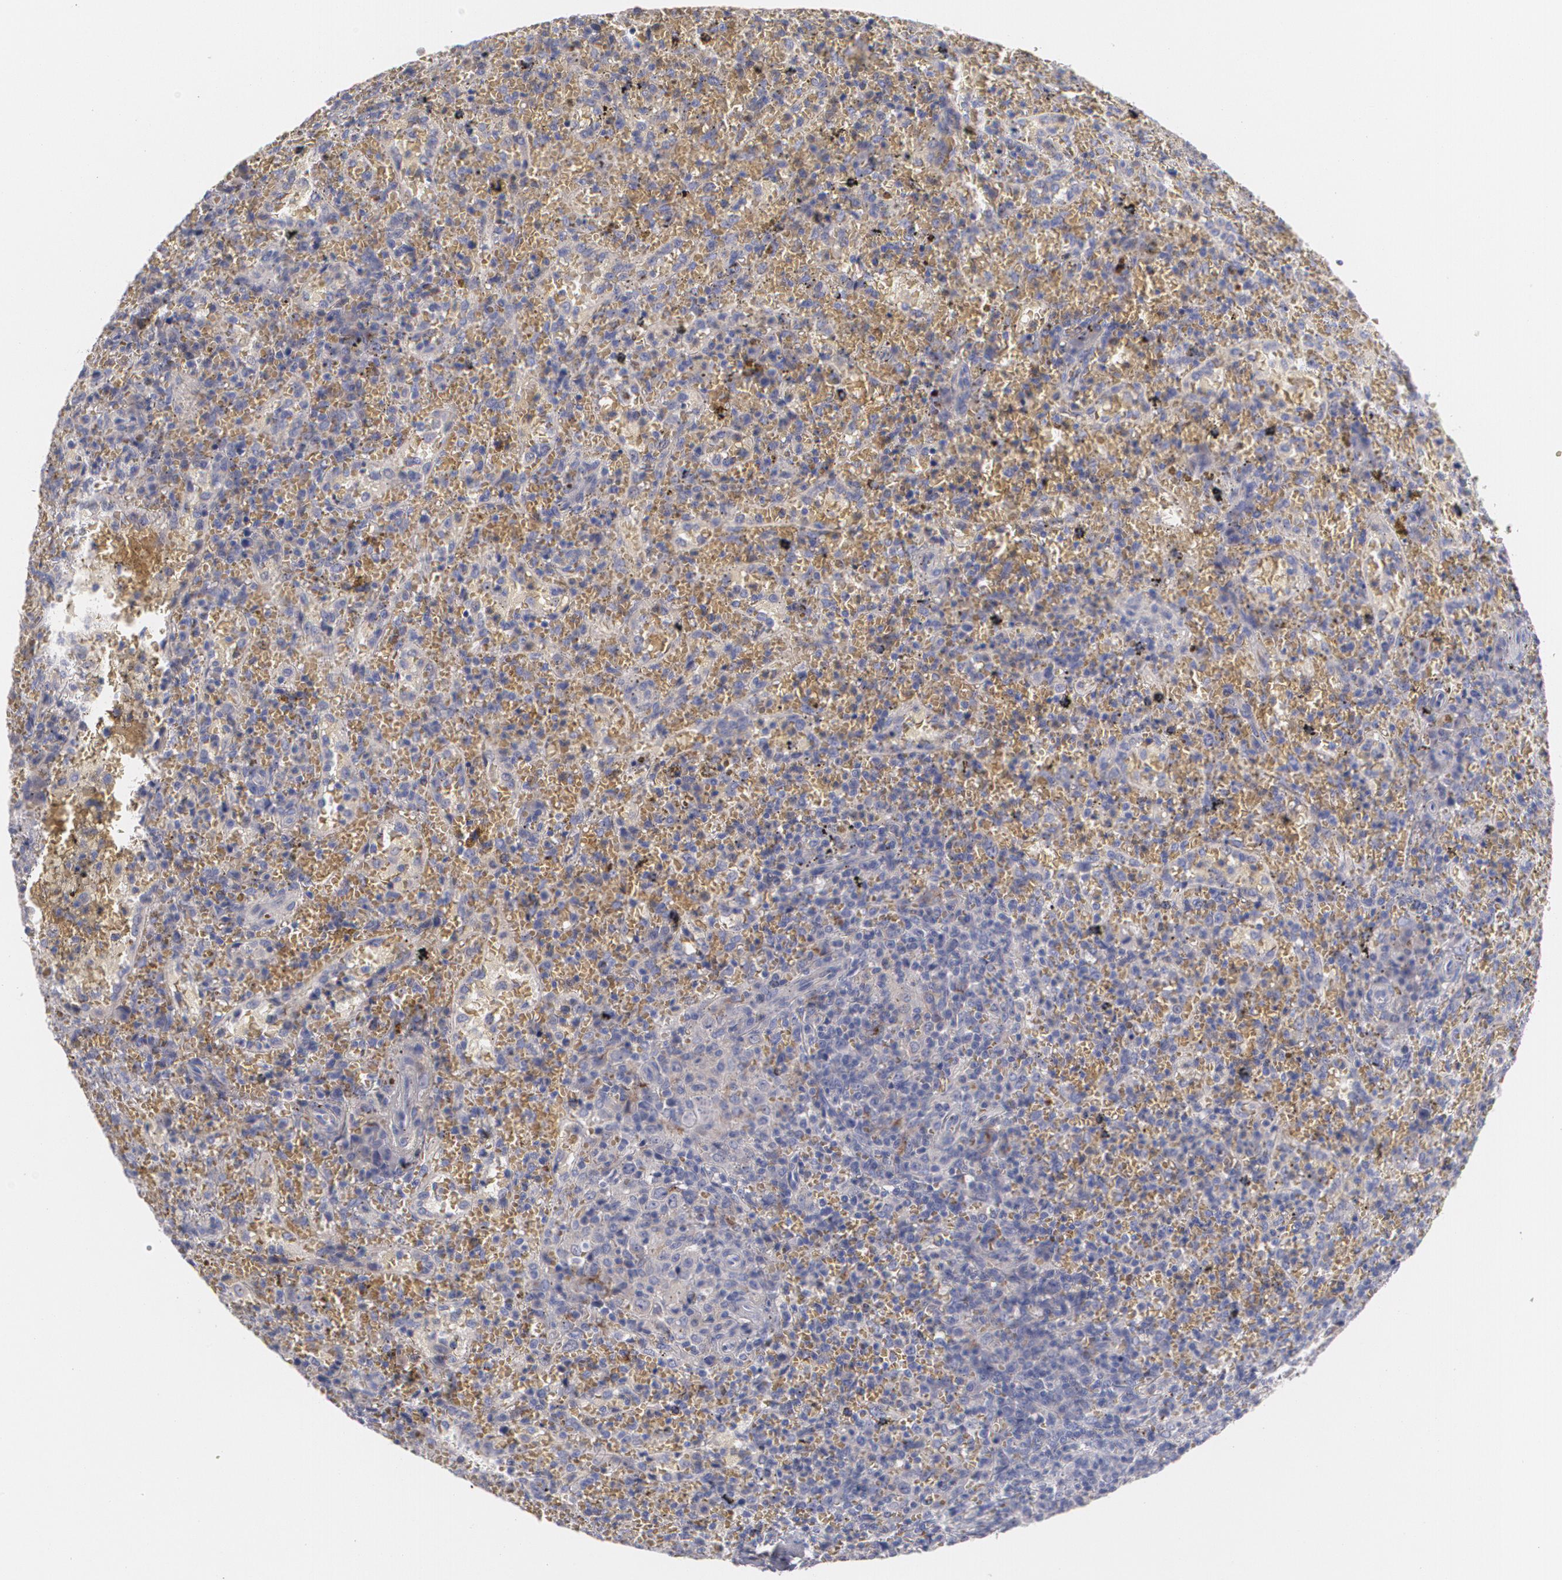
{"staining": {"intensity": "negative", "quantity": "none", "location": "none"}, "tissue": "lymphoma", "cell_type": "Tumor cells", "image_type": "cancer", "snomed": [{"axis": "morphology", "description": "Malignant lymphoma, non-Hodgkin's type, High grade"}, {"axis": "topography", "description": "Spleen"}, {"axis": "topography", "description": "Lymph node"}], "caption": "IHC of human malignant lymphoma, non-Hodgkin's type (high-grade) demonstrates no expression in tumor cells.", "gene": "FBLN1", "patient": {"sex": "female", "age": 70}}